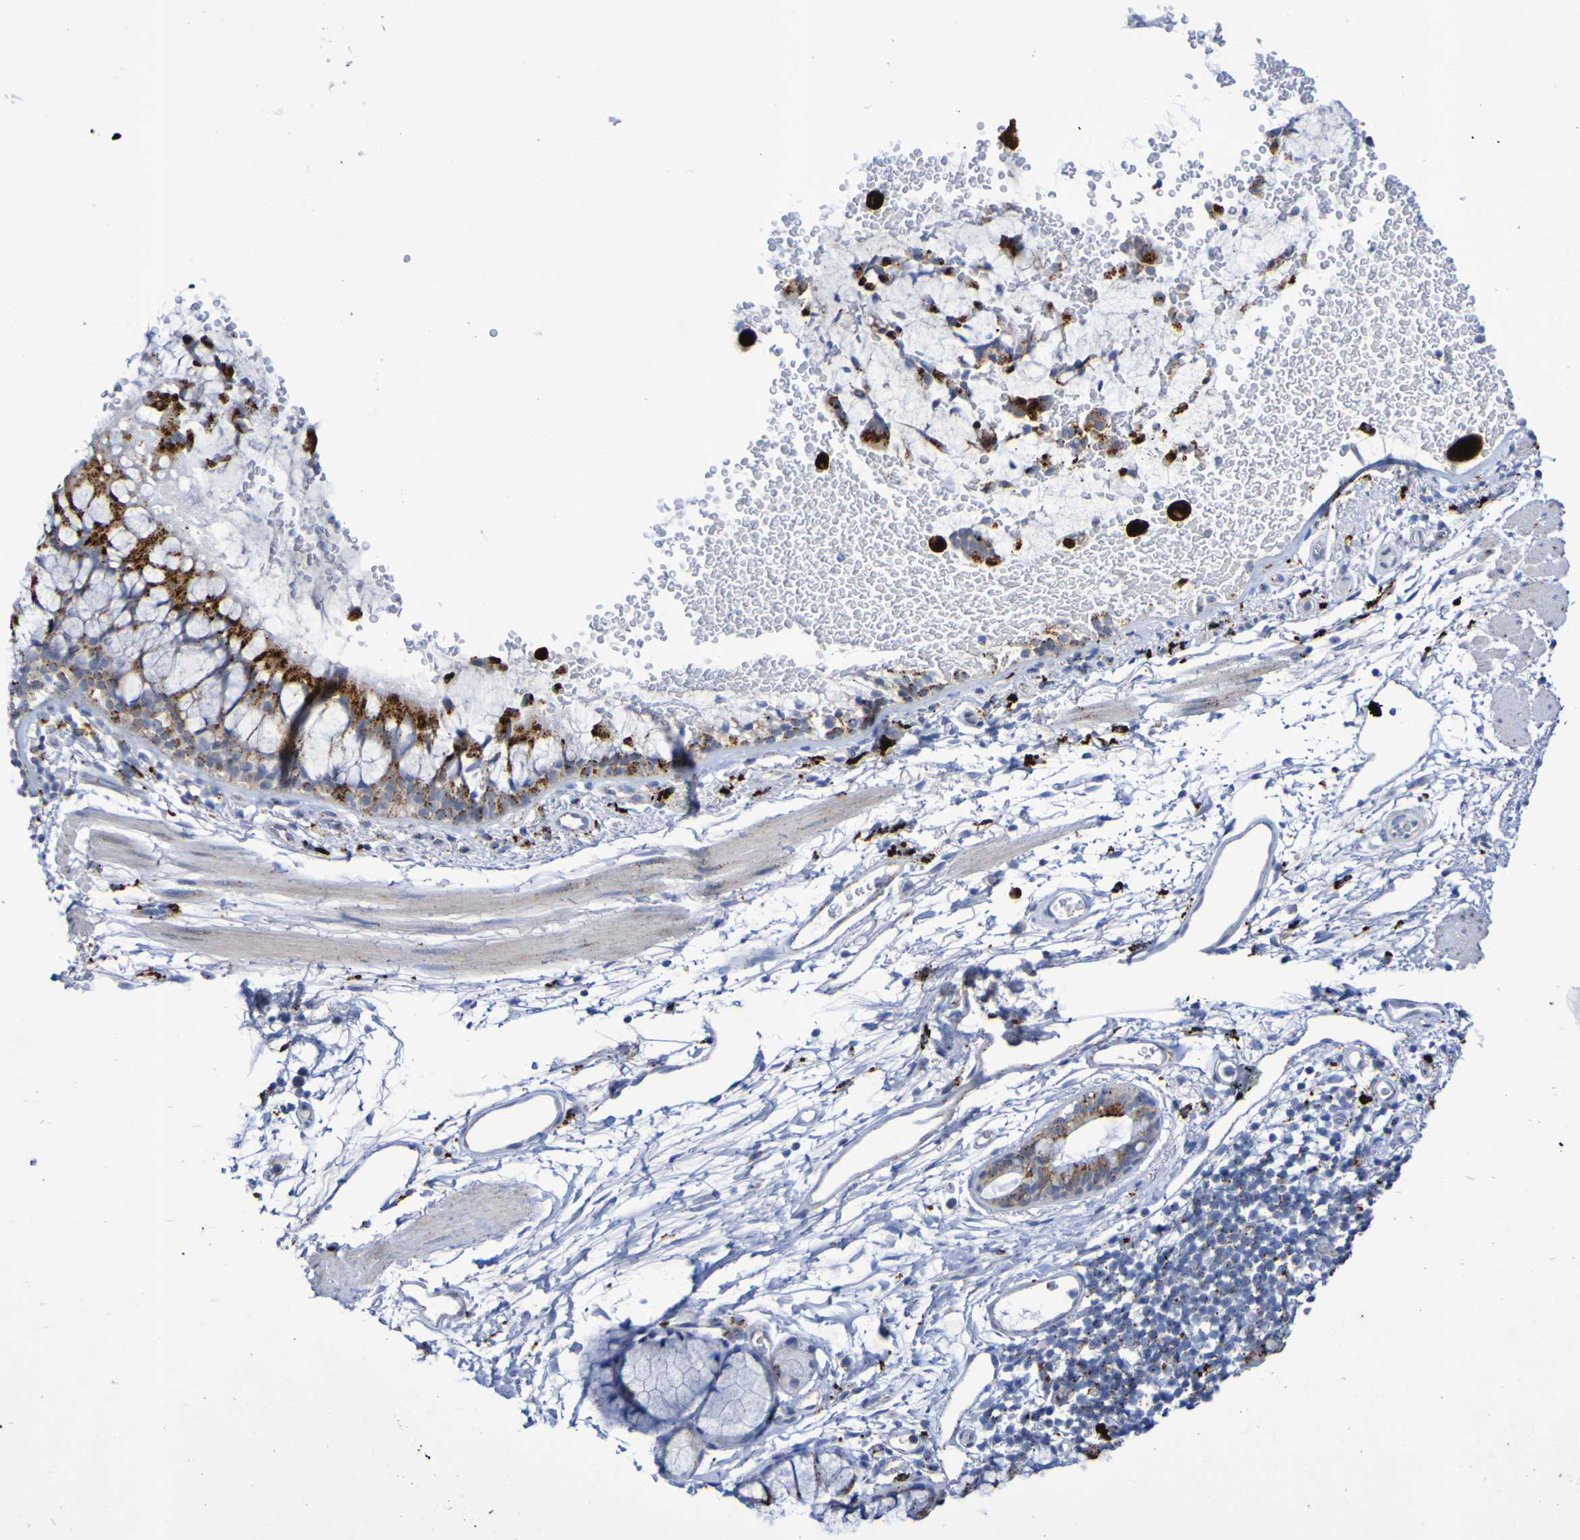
{"staining": {"intensity": "strong", "quantity": ">75%", "location": "cytoplasmic/membranous"}, "tissue": "bronchus", "cell_type": "Respiratory epithelial cells", "image_type": "normal", "snomed": [{"axis": "morphology", "description": "Normal tissue, NOS"}, {"axis": "topography", "description": "Cartilage tissue"}, {"axis": "topography", "description": "Bronchus"}], "caption": "This photomicrograph reveals IHC staining of normal bronchus, with high strong cytoplasmic/membranous expression in approximately >75% of respiratory epithelial cells.", "gene": "TPH1", "patient": {"sex": "female", "age": 53}}